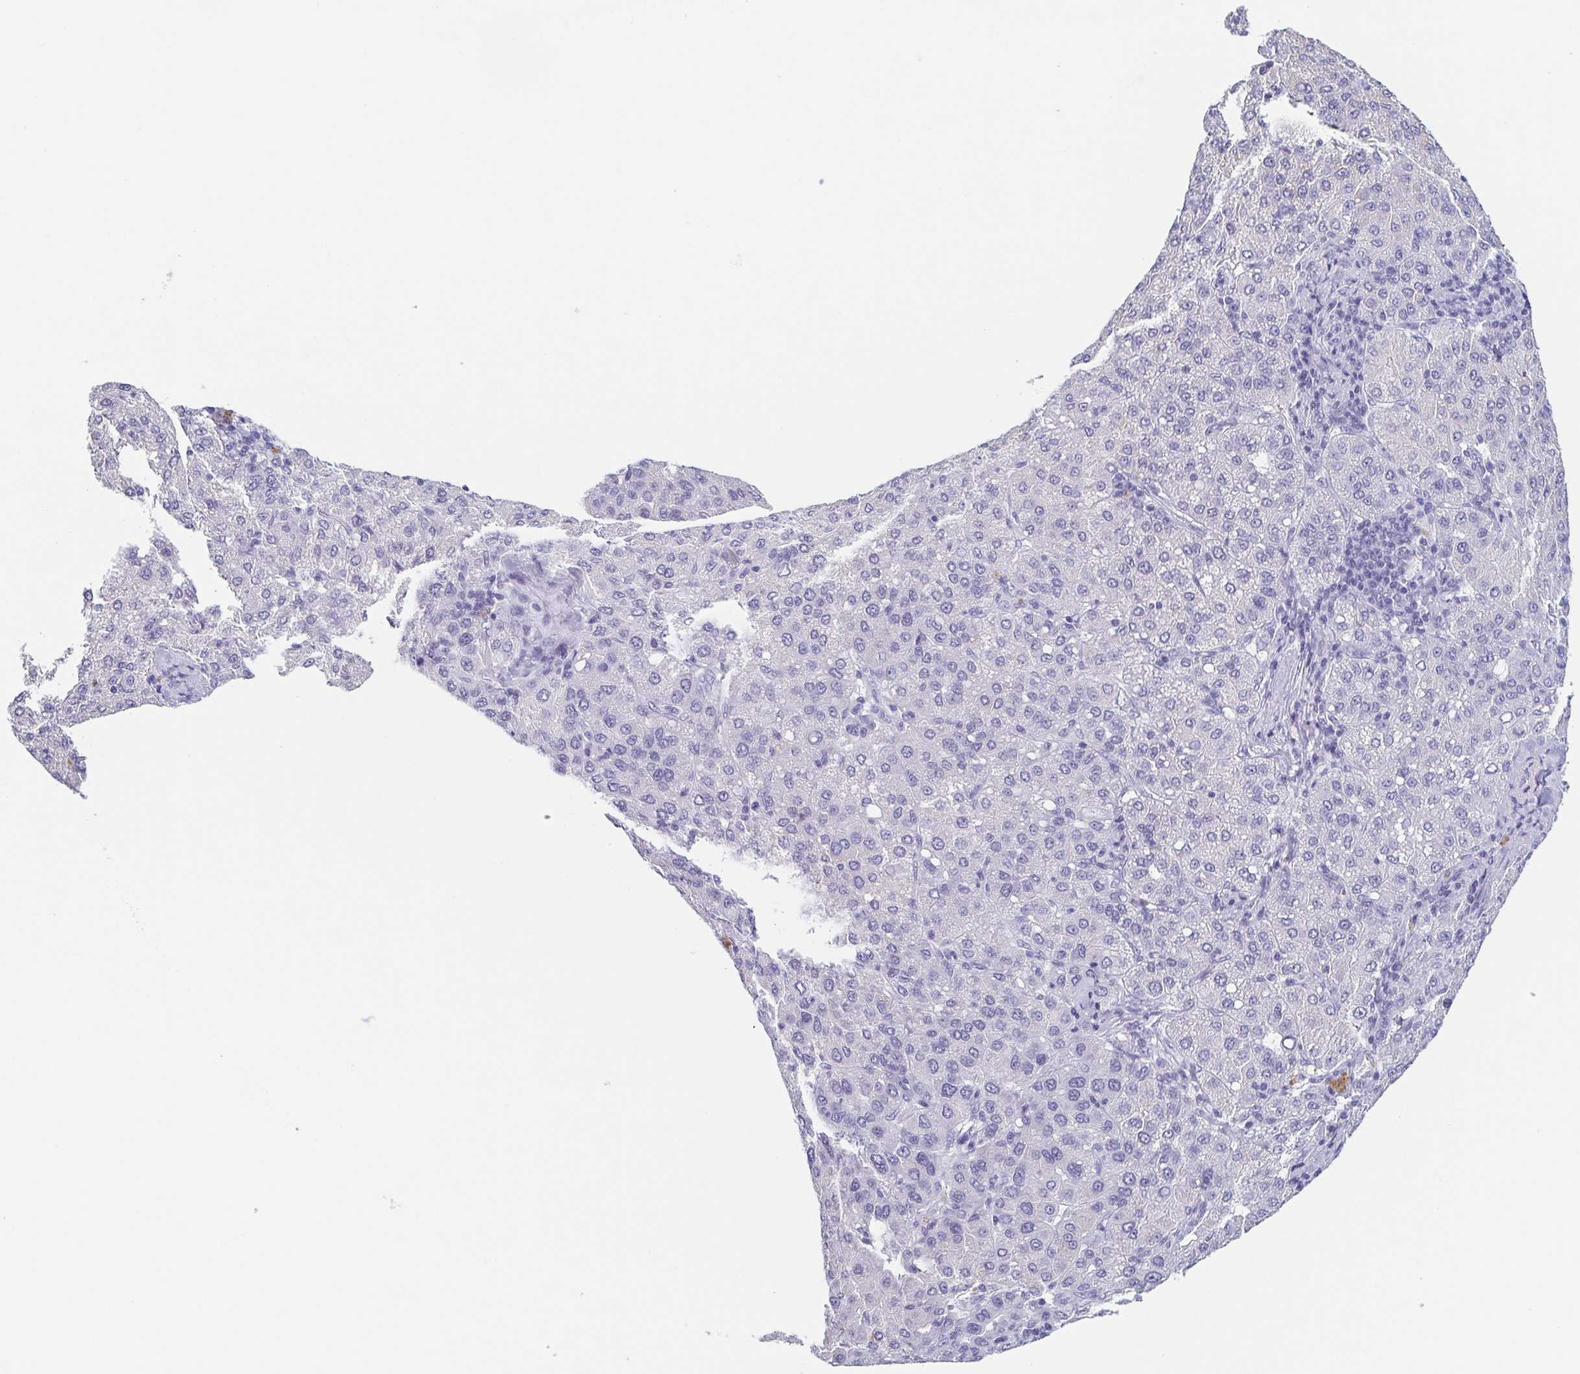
{"staining": {"intensity": "negative", "quantity": "none", "location": "none"}, "tissue": "liver cancer", "cell_type": "Tumor cells", "image_type": "cancer", "snomed": [{"axis": "morphology", "description": "Carcinoma, Hepatocellular, NOS"}, {"axis": "topography", "description": "Liver"}], "caption": "A photomicrograph of human hepatocellular carcinoma (liver) is negative for staining in tumor cells.", "gene": "ITLN1", "patient": {"sex": "male", "age": 65}}